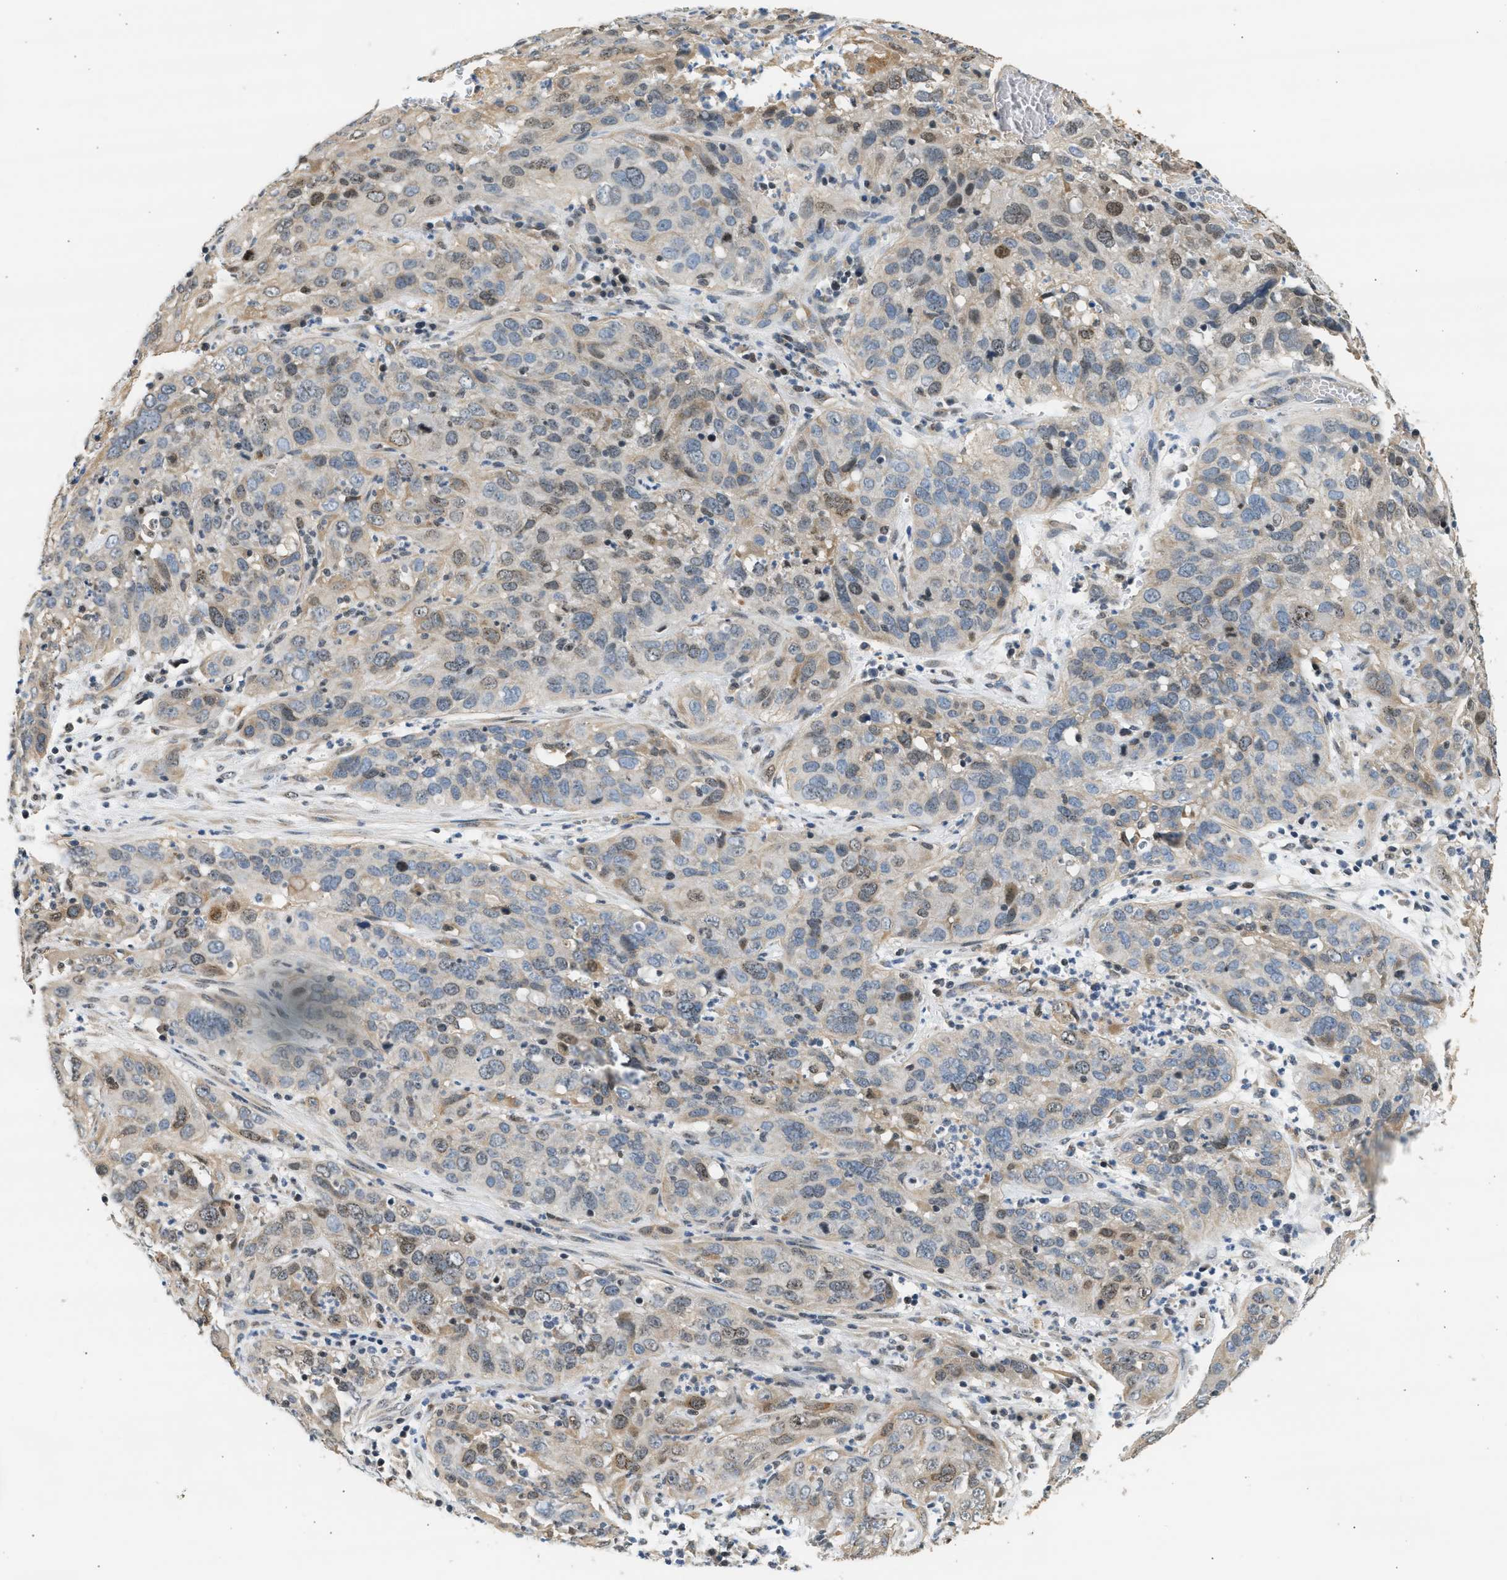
{"staining": {"intensity": "weak", "quantity": "<25%", "location": "cytoplasmic/membranous,nuclear"}, "tissue": "cervical cancer", "cell_type": "Tumor cells", "image_type": "cancer", "snomed": [{"axis": "morphology", "description": "Squamous cell carcinoma, NOS"}, {"axis": "topography", "description": "Cervix"}], "caption": "The immunohistochemistry micrograph has no significant positivity in tumor cells of cervical squamous cell carcinoma tissue. Brightfield microscopy of immunohistochemistry stained with DAB (brown) and hematoxylin (blue), captured at high magnification.", "gene": "WDR31", "patient": {"sex": "female", "age": 32}}